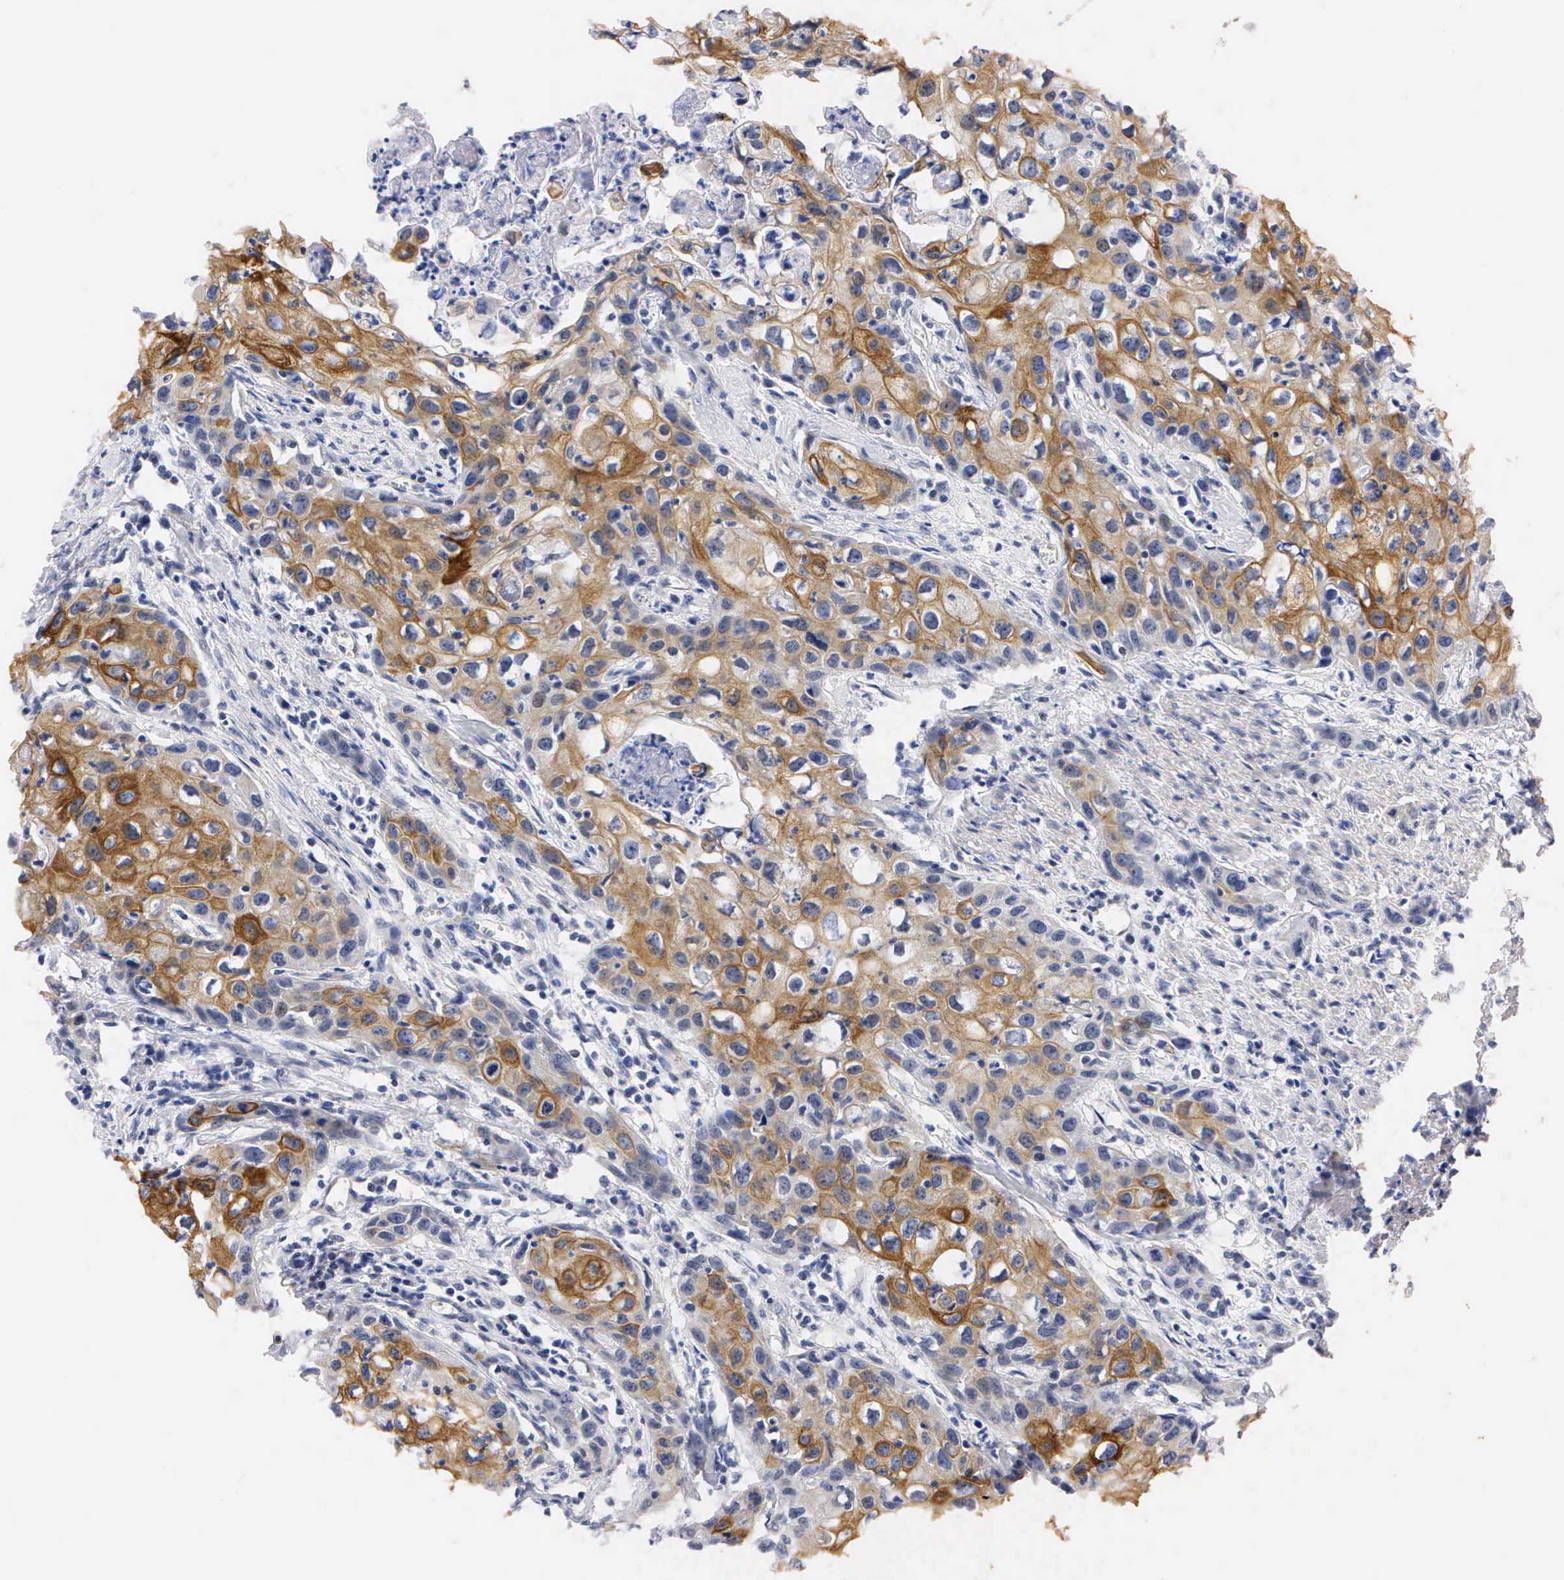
{"staining": {"intensity": "moderate", "quantity": ">75%", "location": "cytoplasmic/membranous"}, "tissue": "urothelial cancer", "cell_type": "Tumor cells", "image_type": "cancer", "snomed": [{"axis": "morphology", "description": "Urothelial carcinoma, High grade"}, {"axis": "topography", "description": "Urinary bladder"}], "caption": "Tumor cells show moderate cytoplasmic/membranous staining in approximately >75% of cells in urothelial carcinoma (high-grade).", "gene": "PGR", "patient": {"sex": "male", "age": 54}}